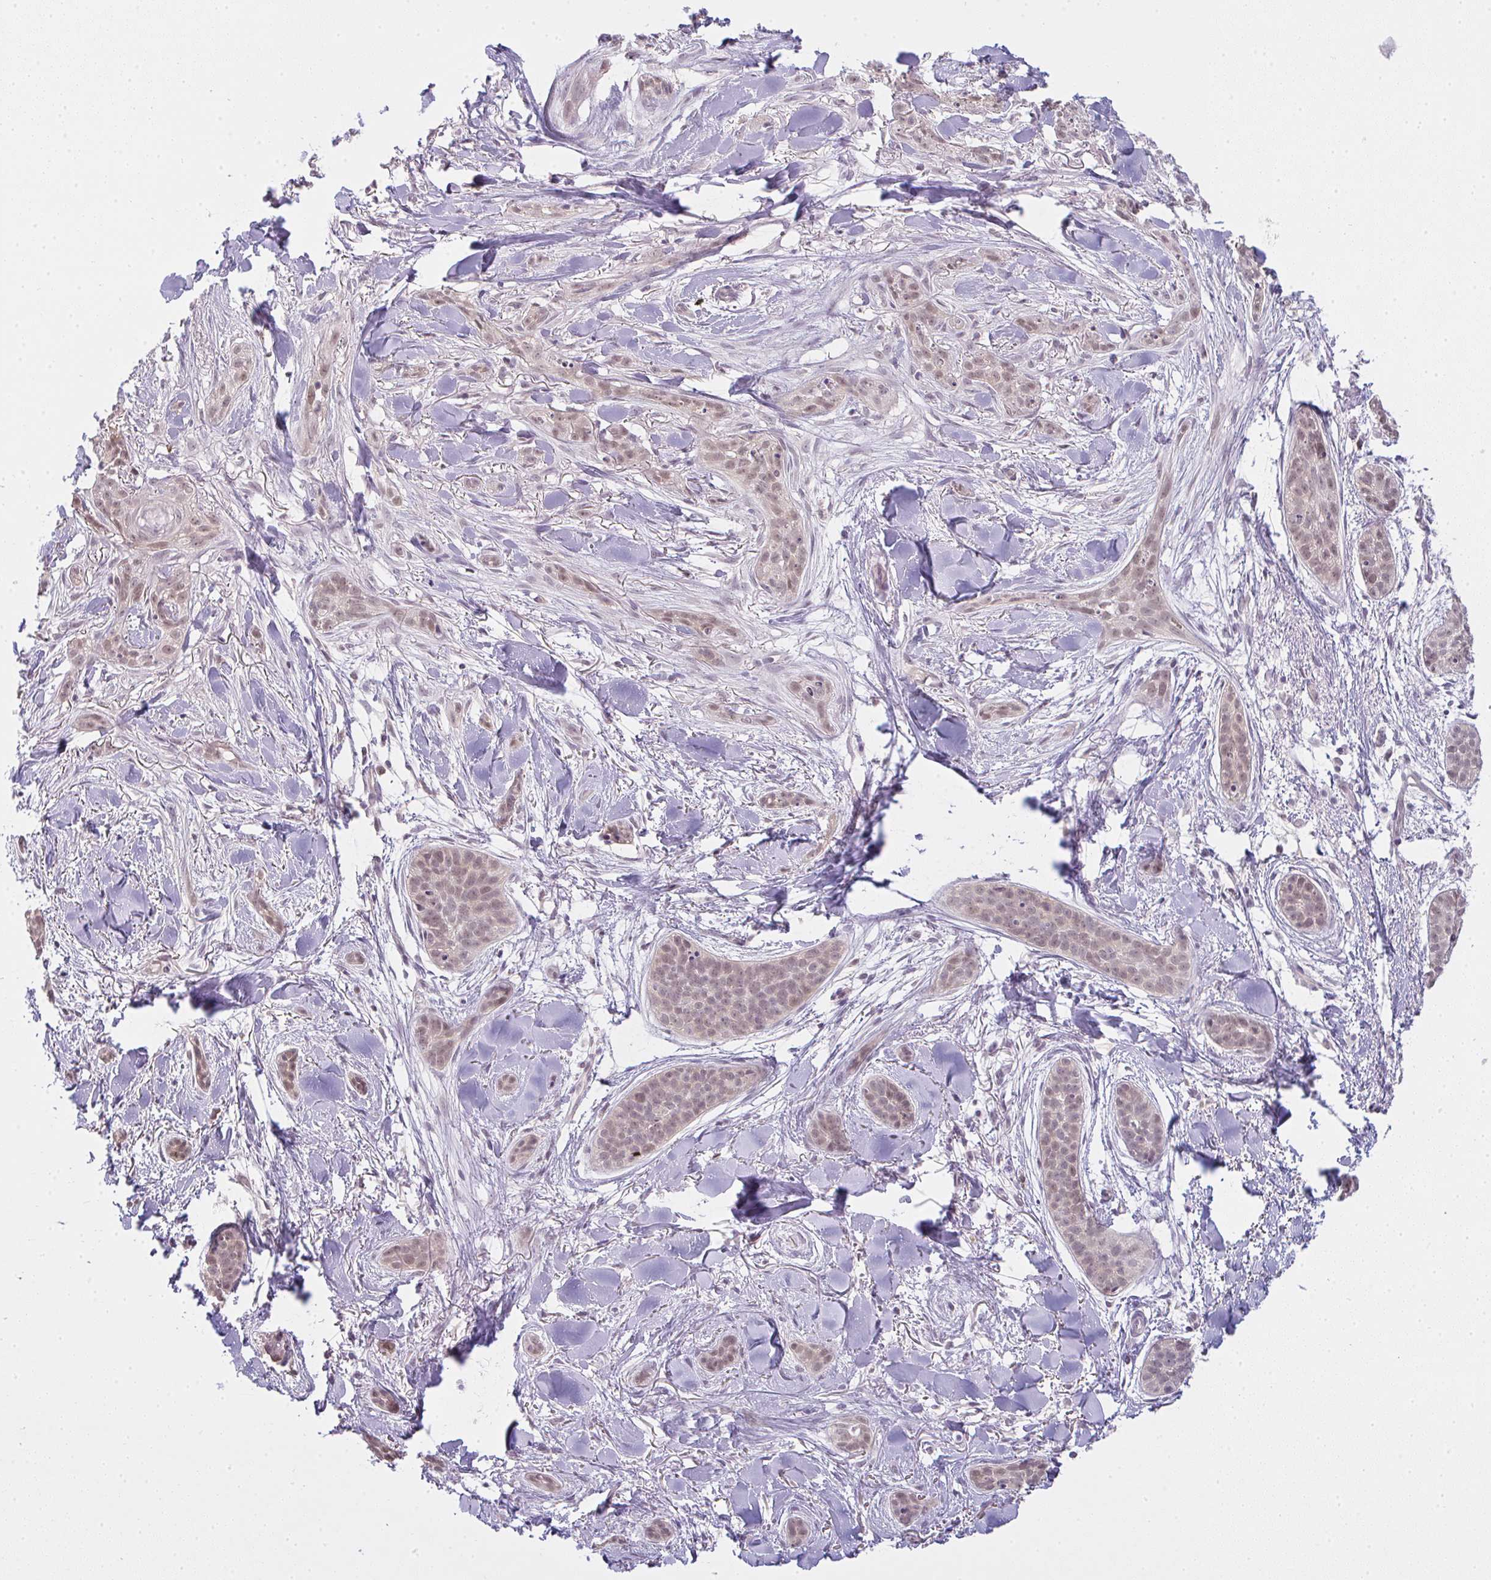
{"staining": {"intensity": "weak", "quantity": ">75%", "location": "nuclear"}, "tissue": "skin cancer", "cell_type": "Tumor cells", "image_type": "cancer", "snomed": [{"axis": "morphology", "description": "Basal cell carcinoma"}, {"axis": "topography", "description": "Skin"}], "caption": "Immunohistochemical staining of human basal cell carcinoma (skin) shows weak nuclear protein positivity in about >75% of tumor cells.", "gene": "CSE1L", "patient": {"sex": "male", "age": 52}}